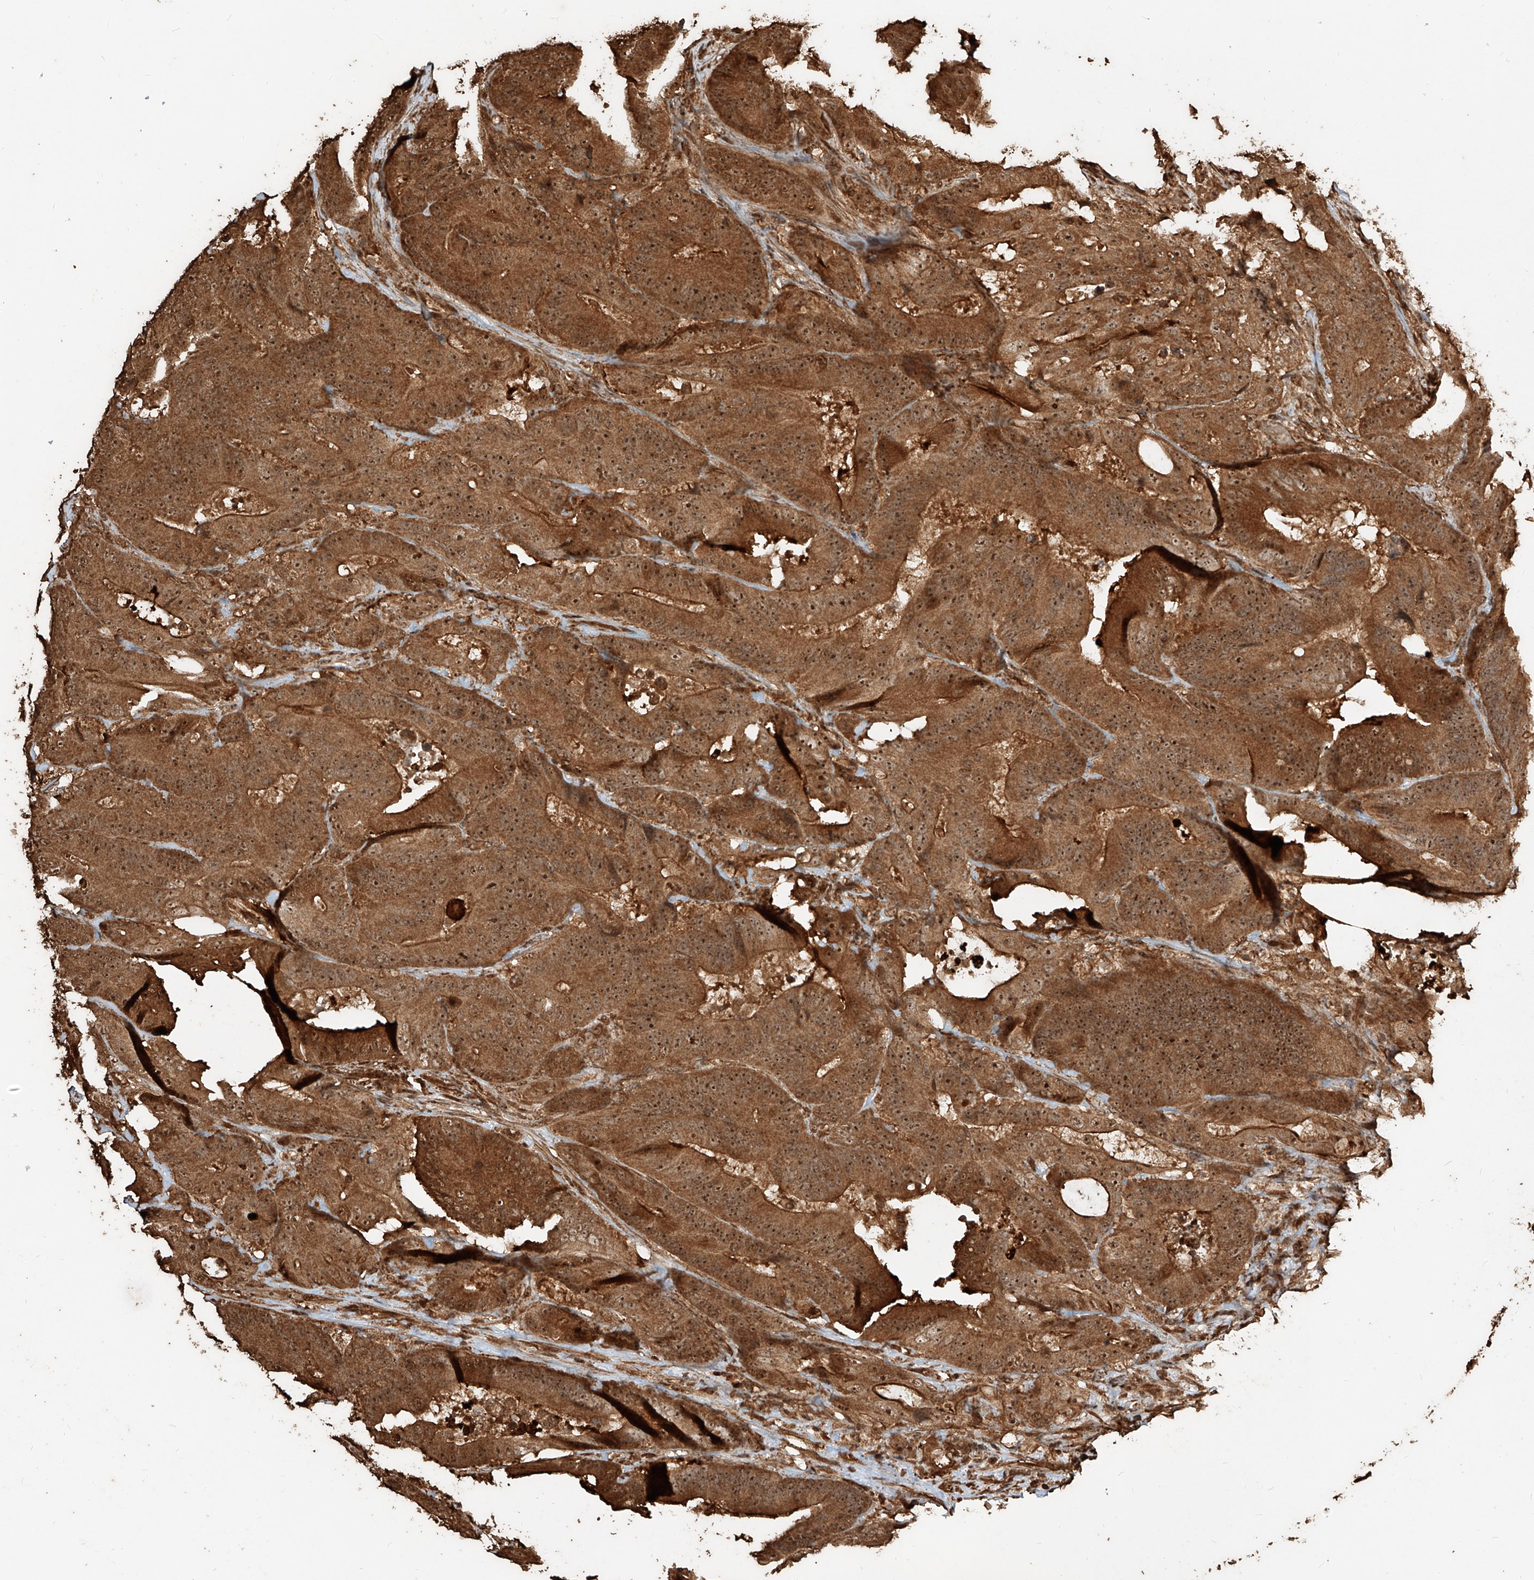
{"staining": {"intensity": "moderate", "quantity": ">75%", "location": "cytoplasmic/membranous,nuclear"}, "tissue": "colorectal cancer", "cell_type": "Tumor cells", "image_type": "cancer", "snomed": [{"axis": "morphology", "description": "Adenocarcinoma, NOS"}, {"axis": "topography", "description": "Colon"}], "caption": "A micrograph of human adenocarcinoma (colorectal) stained for a protein shows moderate cytoplasmic/membranous and nuclear brown staining in tumor cells.", "gene": "ZNF660", "patient": {"sex": "male", "age": 83}}